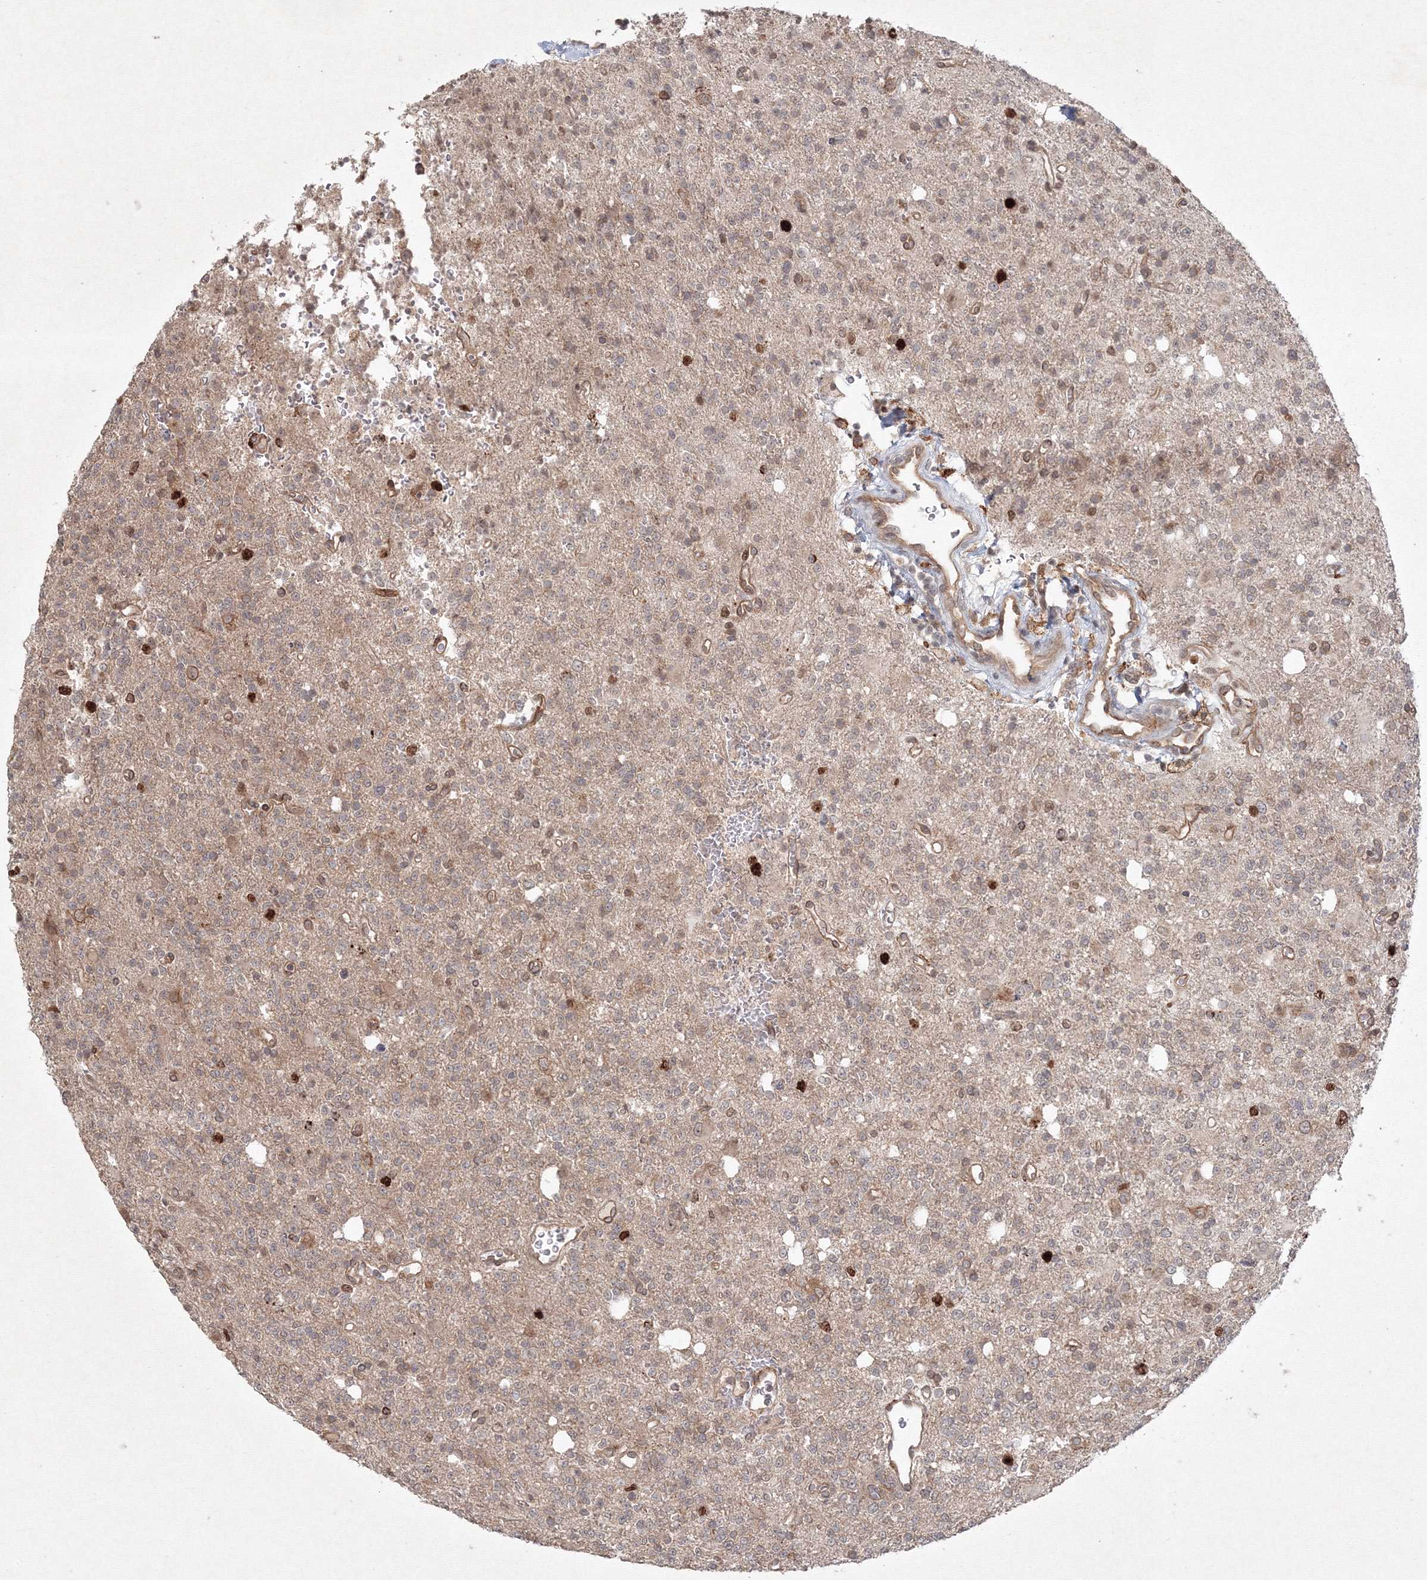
{"staining": {"intensity": "weak", "quantity": ">75%", "location": "cytoplasmic/membranous,nuclear"}, "tissue": "glioma", "cell_type": "Tumor cells", "image_type": "cancer", "snomed": [{"axis": "morphology", "description": "Glioma, malignant, High grade"}, {"axis": "topography", "description": "Brain"}], "caption": "Weak cytoplasmic/membranous and nuclear staining is present in approximately >75% of tumor cells in malignant glioma (high-grade). The protein of interest is shown in brown color, while the nuclei are stained blue.", "gene": "KIF20A", "patient": {"sex": "female", "age": 62}}